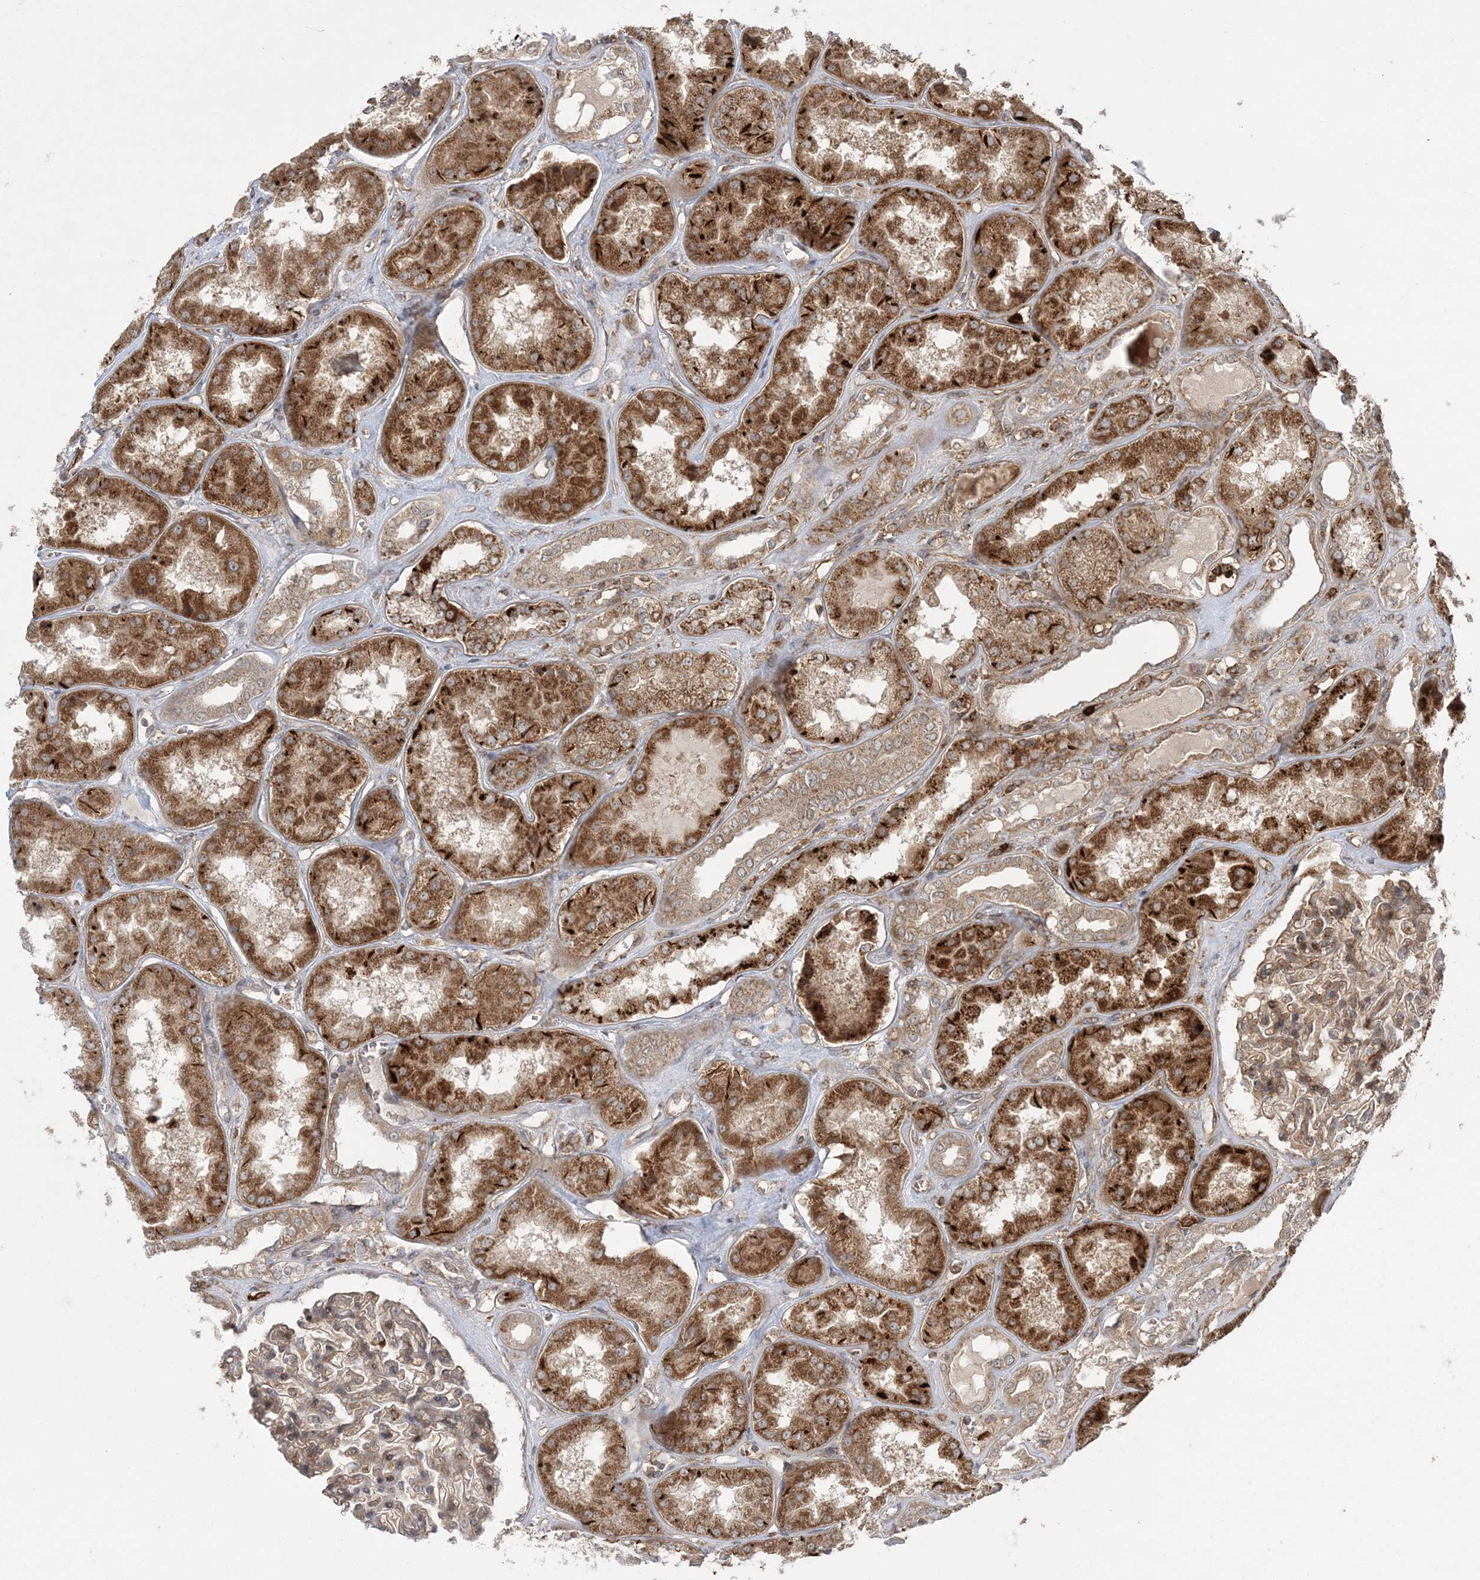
{"staining": {"intensity": "moderate", "quantity": ">75%", "location": "cytoplasmic/membranous"}, "tissue": "kidney", "cell_type": "Cells in glomeruli", "image_type": "normal", "snomed": [{"axis": "morphology", "description": "Normal tissue, NOS"}, {"axis": "topography", "description": "Kidney"}], "caption": "Protein analysis of normal kidney exhibits moderate cytoplasmic/membranous staining in about >75% of cells in glomeruli. (Stains: DAB (3,3'-diaminobenzidine) in brown, nuclei in blue, Microscopy: brightfield microscopy at high magnification).", "gene": "LRPPRC", "patient": {"sex": "female", "age": 56}}